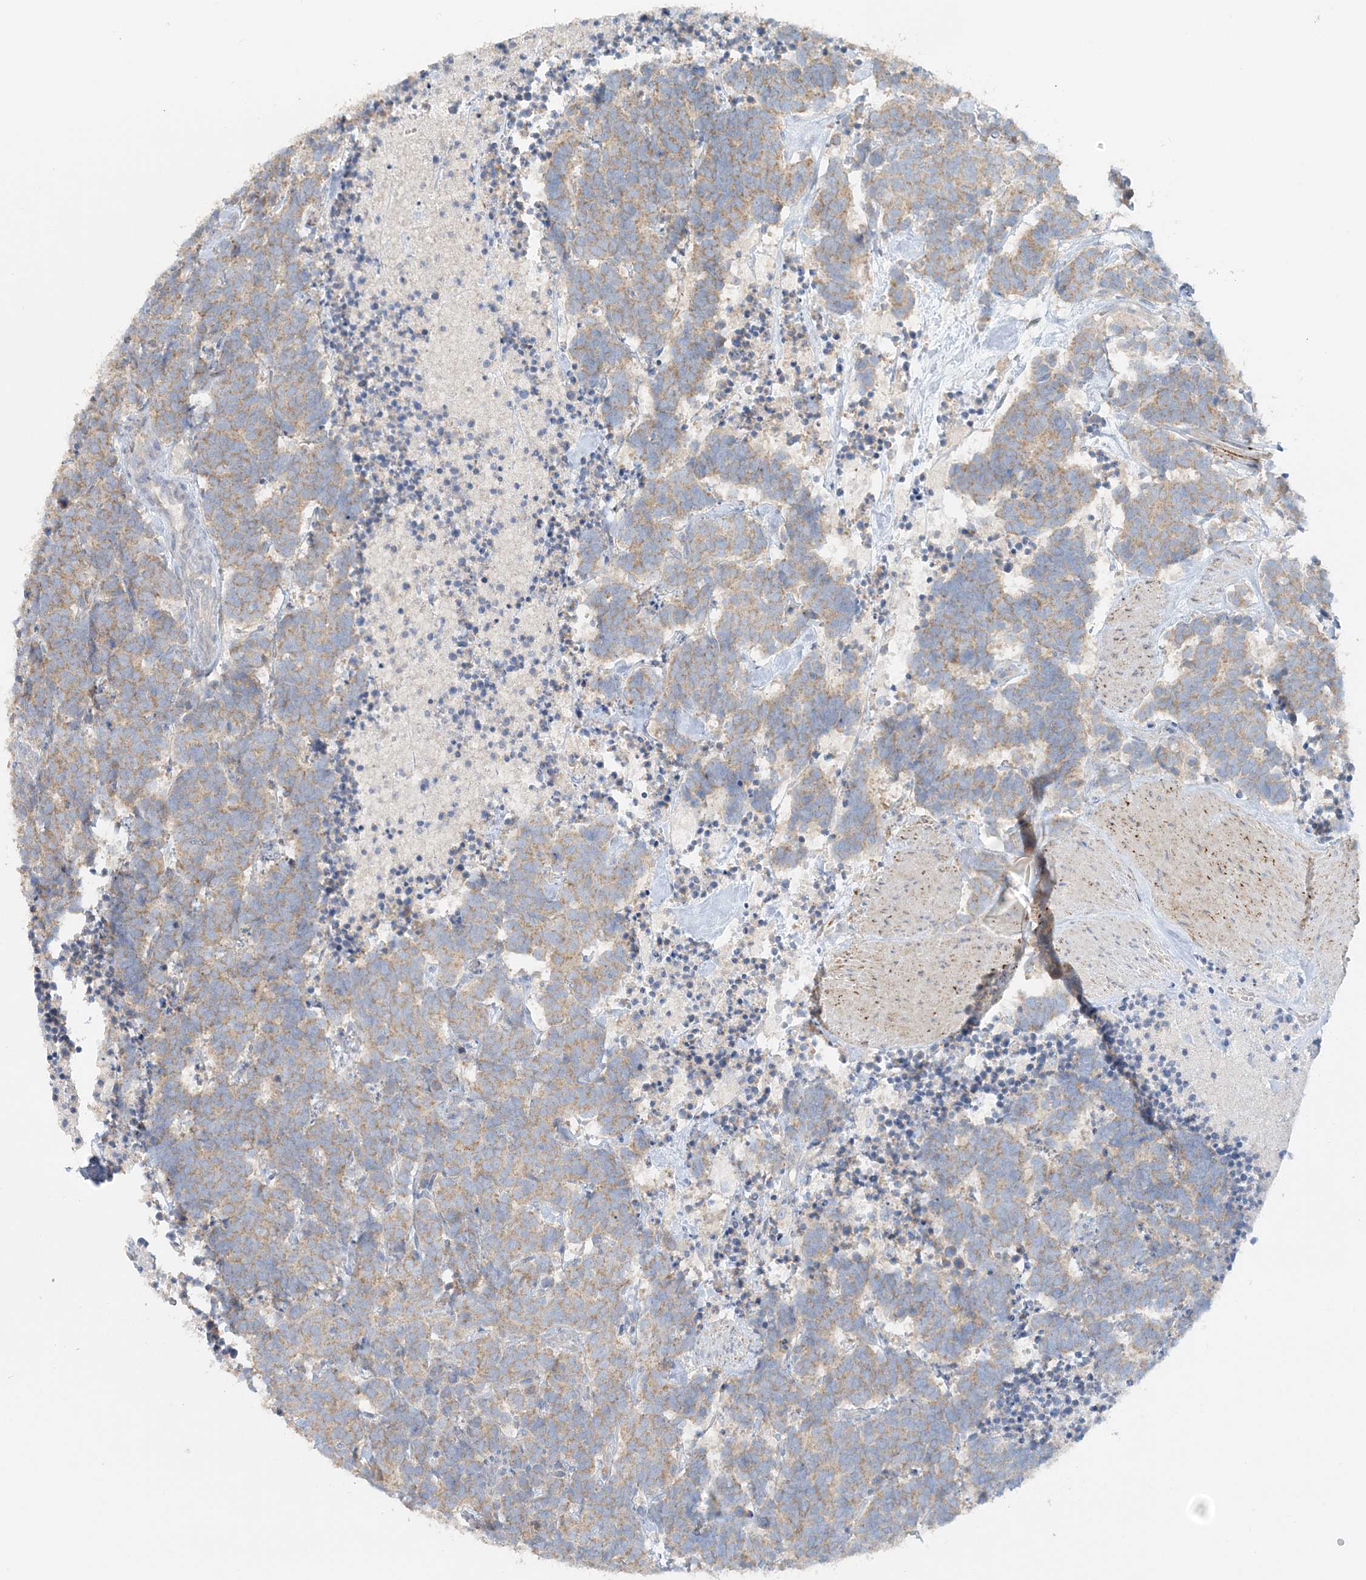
{"staining": {"intensity": "weak", "quantity": ">75%", "location": "cytoplasmic/membranous"}, "tissue": "carcinoid", "cell_type": "Tumor cells", "image_type": "cancer", "snomed": [{"axis": "morphology", "description": "Carcinoma, NOS"}, {"axis": "morphology", "description": "Carcinoid, malignant, NOS"}, {"axis": "topography", "description": "Urinary bladder"}], "caption": "Brown immunohistochemical staining in carcinoid exhibits weak cytoplasmic/membranous expression in approximately >75% of tumor cells. (Stains: DAB in brown, nuclei in blue, Microscopy: brightfield microscopy at high magnification).", "gene": "TBC1D5", "patient": {"sex": "male", "age": 57}}